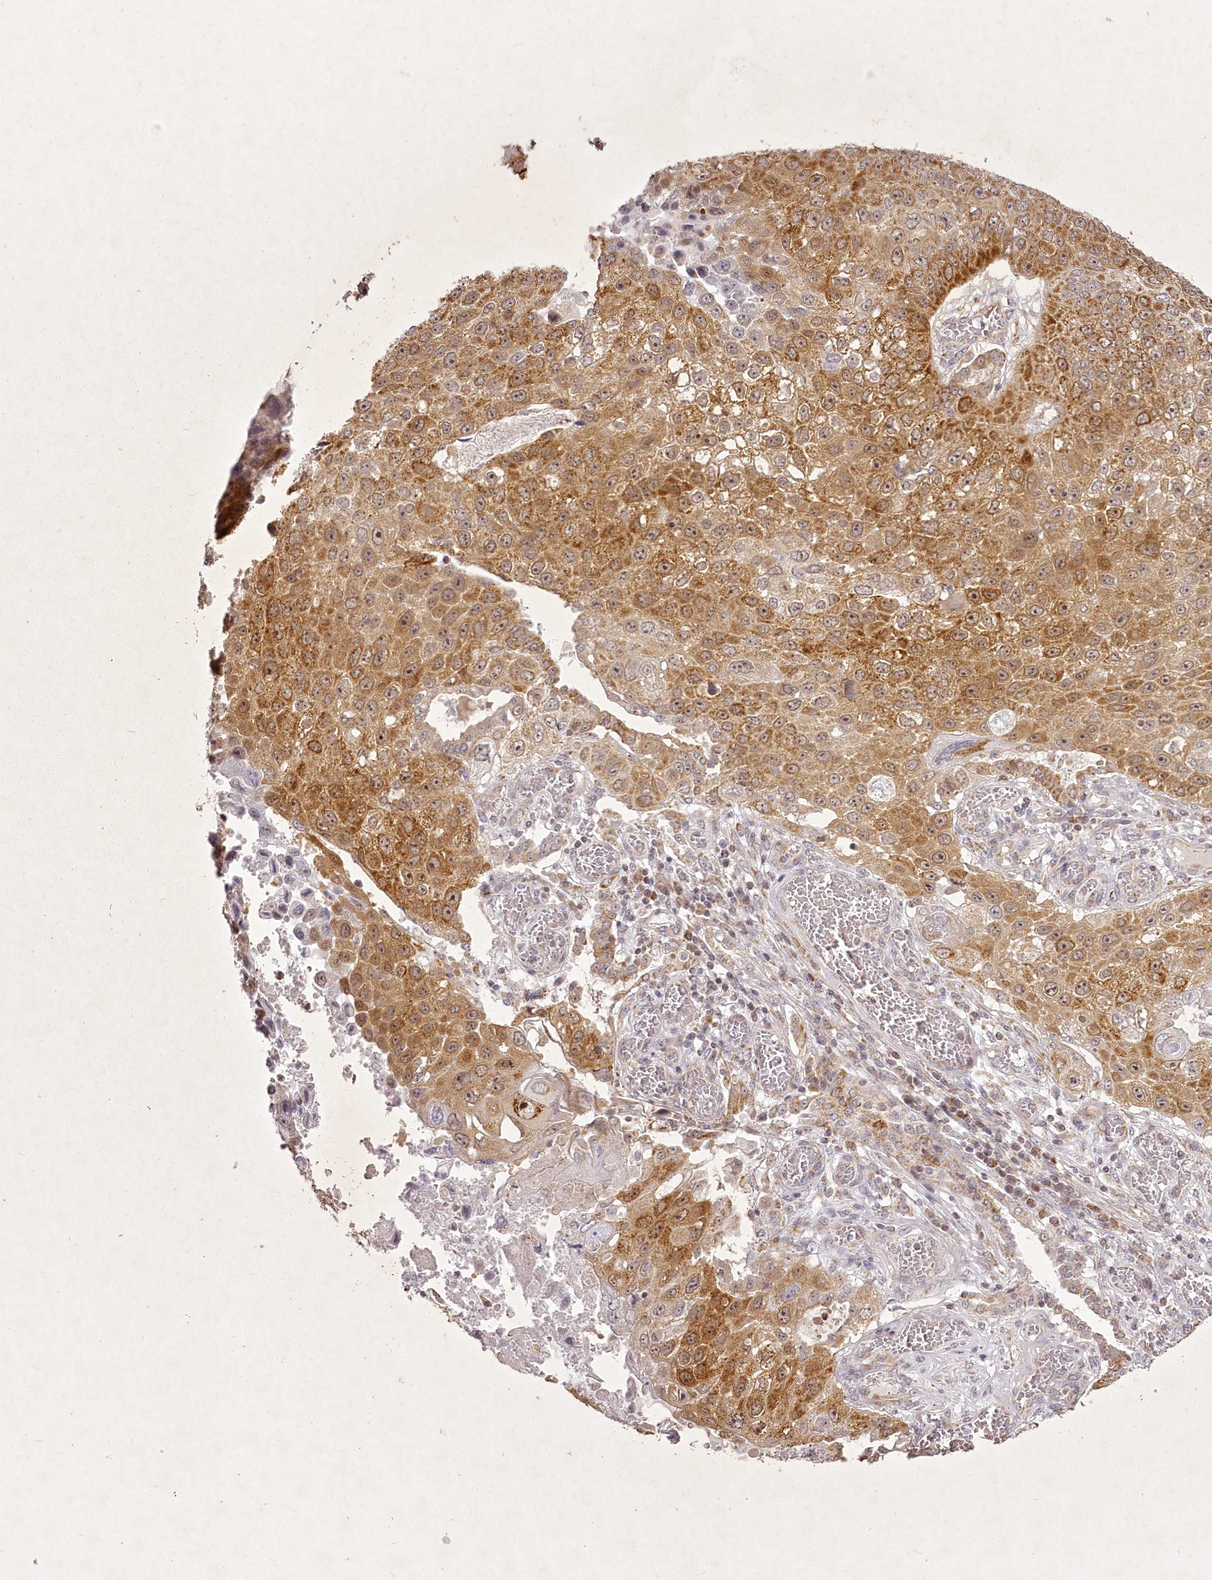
{"staining": {"intensity": "moderate", "quantity": ">75%", "location": "cytoplasmic/membranous,nuclear"}, "tissue": "lung cancer", "cell_type": "Tumor cells", "image_type": "cancer", "snomed": [{"axis": "morphology", "description": "Squamous cell carcinoma, NOS"}, {"axis": "topography", "description": "Lung"}], "caption": "A medium amount of moderate cytoplasmic/membranous and nuclear expression is identified in approximately >75% of tumor cells in lung squamous cell carcinoma tissue.", "gene": "CHCHD2", "patient": {"sex": "male", "age": 61}}